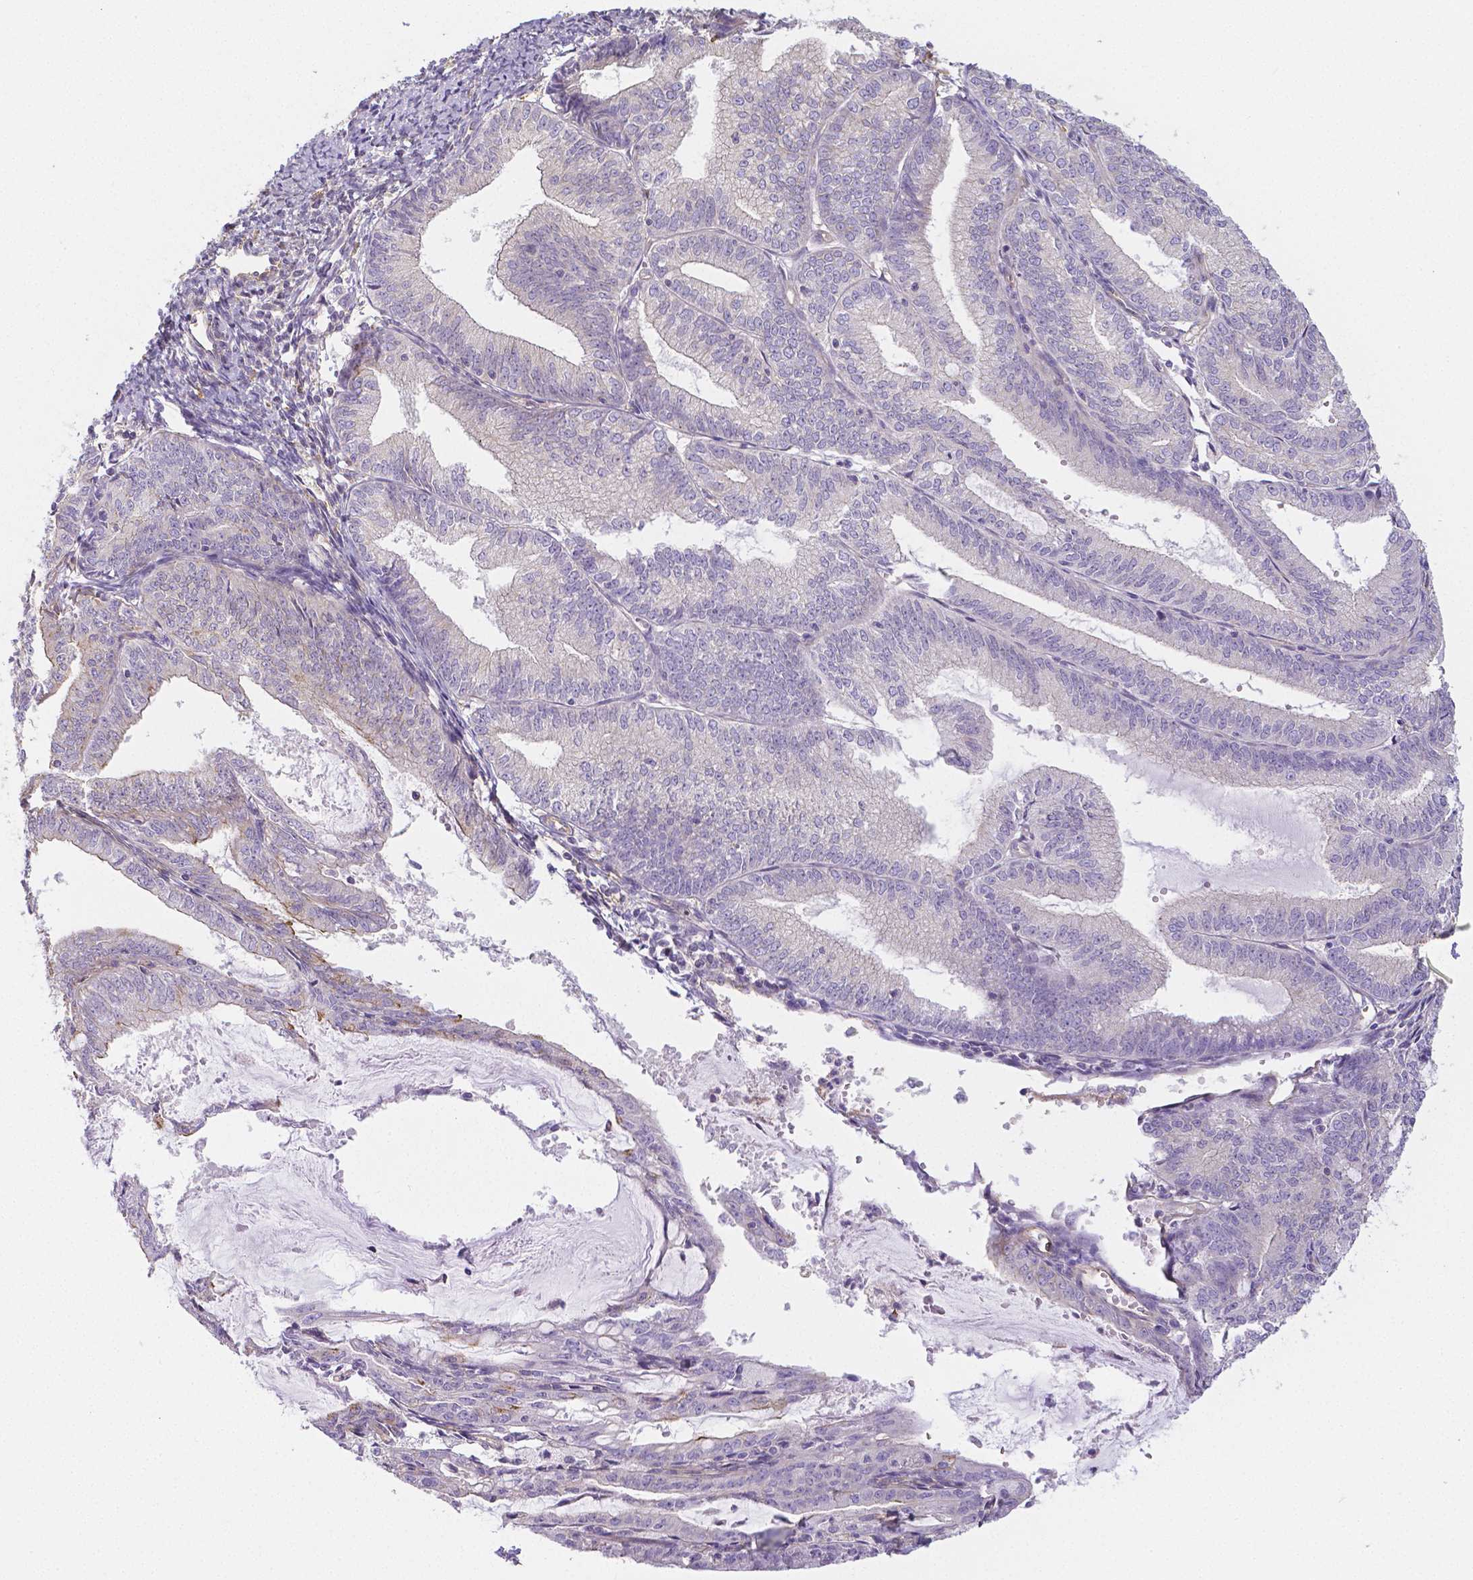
{"staining": {"intensity": "weak", "quantity": "<25%", "location": "cytoplasmic/membranous"}, "tissue": "endometrial cancer", "cell_type": "Tumor cells", "image_type": "cancer", "snomed": [{"axis": "morphology", "description": "Adenocarcinoma, NOS"}, {"axis": "topography", "description": "Endometrium"}], "caption": "The IHC image has no significant staining in tumor cells of adenocarcinoma (endometrial) tissue.", "gene": "CRMP1", "patient": {"sex": "female", "age": 70}}